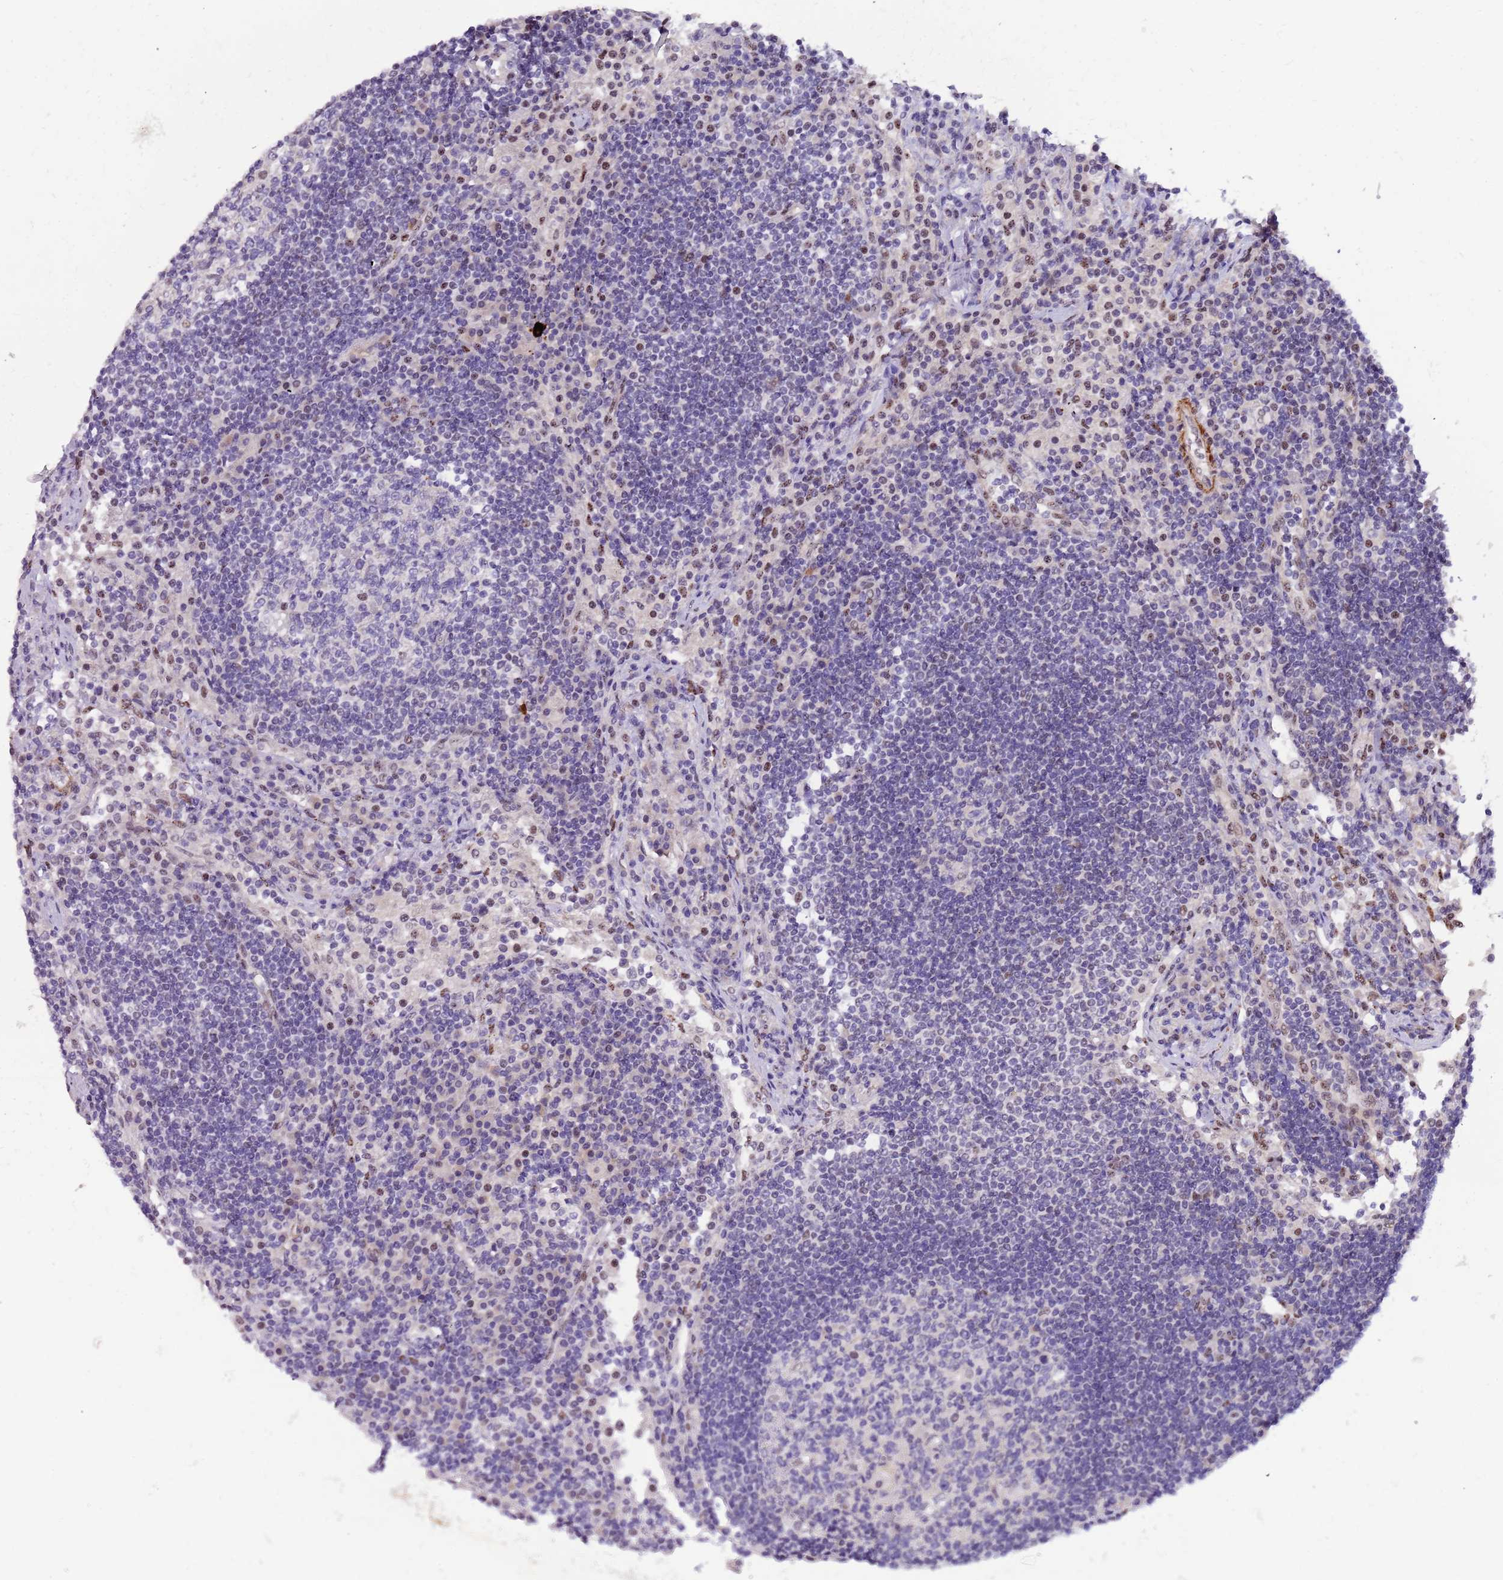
{"staining": {"intensity": "negative", "quantity": "none", "location": "none"}, "tissue": "lymph node", "cell_type": "Germinal center cells", "image_type": "normal", "snomed": [{"axis": "morphology", "description": "Normal tissue, NOS"}, {"axis": "topography", "description": "Lymph node"}], "caption": "The micrograph displays no staining of germinal center cells in normal lymph node. (DAB immunohistochemistry visualized using brightfield microscopy, high magnification).", "gene": "PLEKHH1", "patient": {"sex": "female", "age": 53}}